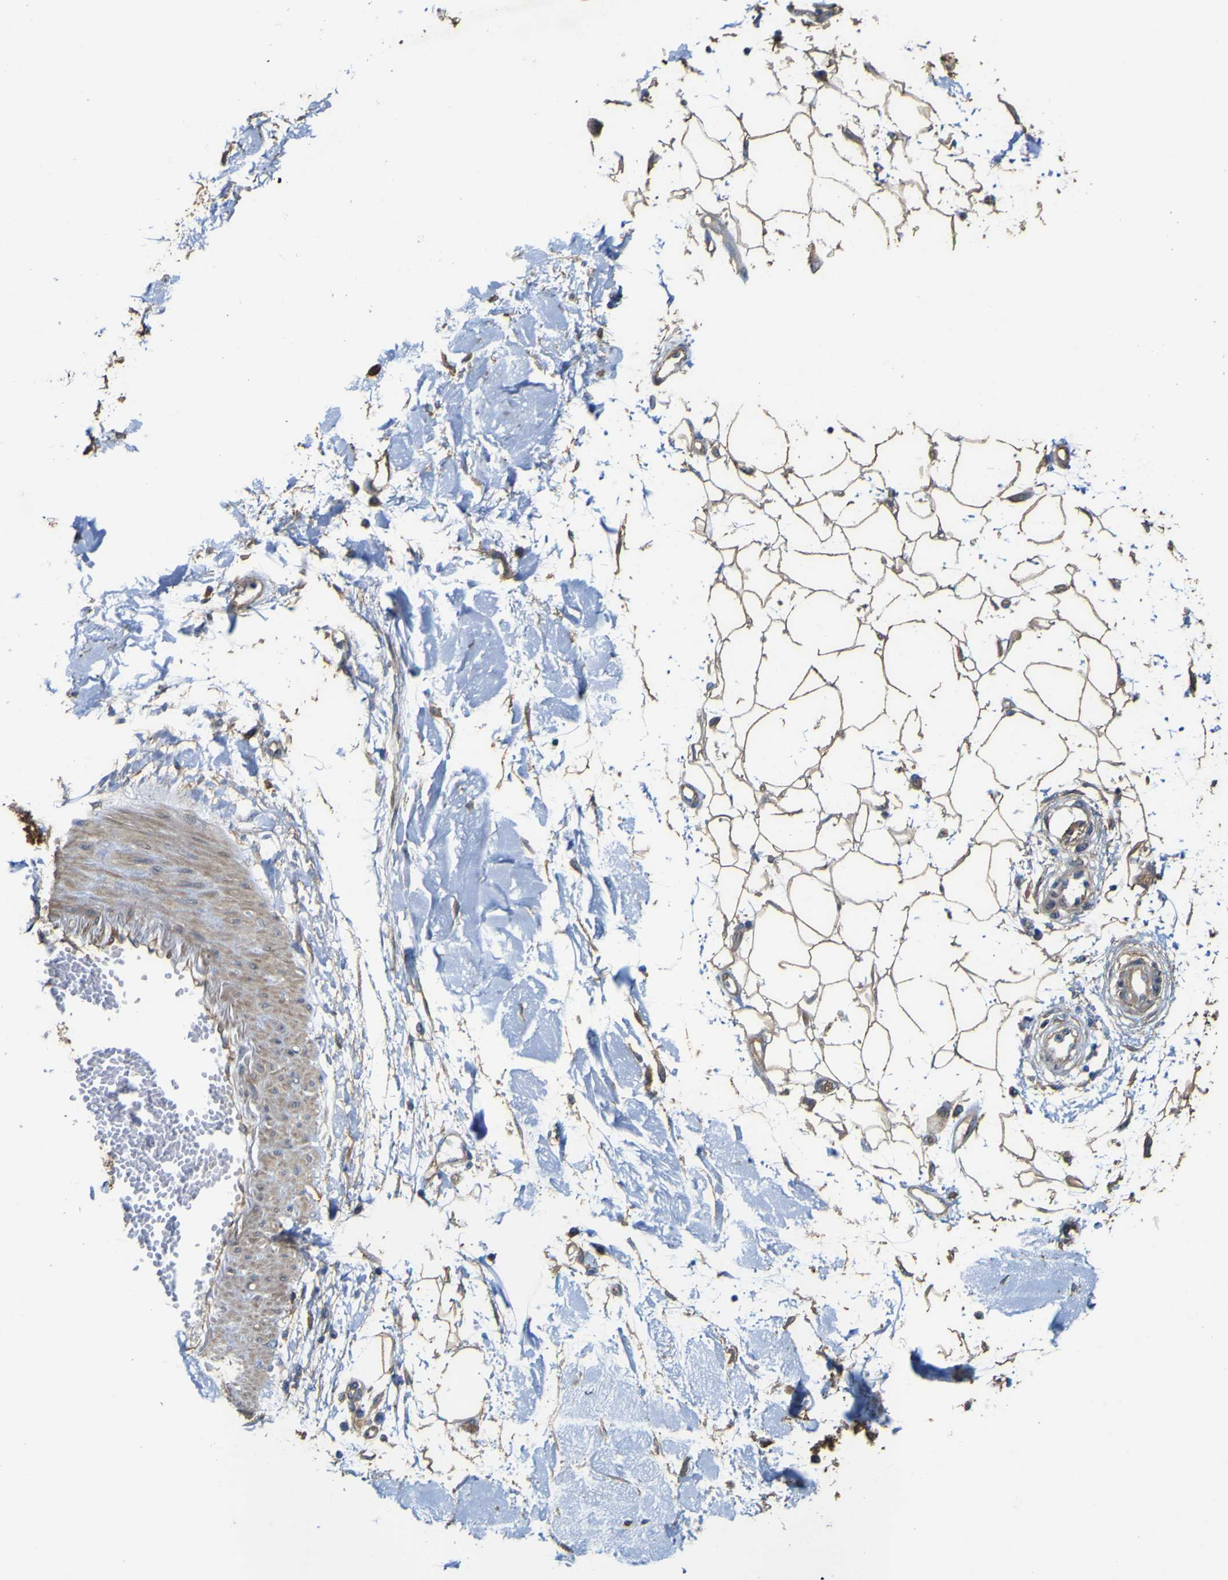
{"staining": {"intensity": "strong", "quantity": ">75%", "location": "cytoplasmic/membranous"}, "tissue": "adipose tissue", "cell_type": "Adipocytes", "image_type": "normal", "snomed": [{"axis": "morphology", "description": "Squamous cell carcinoma, NOS"}, {"axis": "topography", "description": "Skin"}], "caption": "Immunohistochemistry (IHC) (DAB (3,3'-diaminobenzidine)) staining of unremarkable human adipose tissue shows strong cytoplasmic/membranous protein positivity in approximately >75% of adipocytes. Ihc stains the protein in brown and the nuclei are stained blue.", "gene": "TNFSF15", "patient": {"sex": "male", "age": 83}}